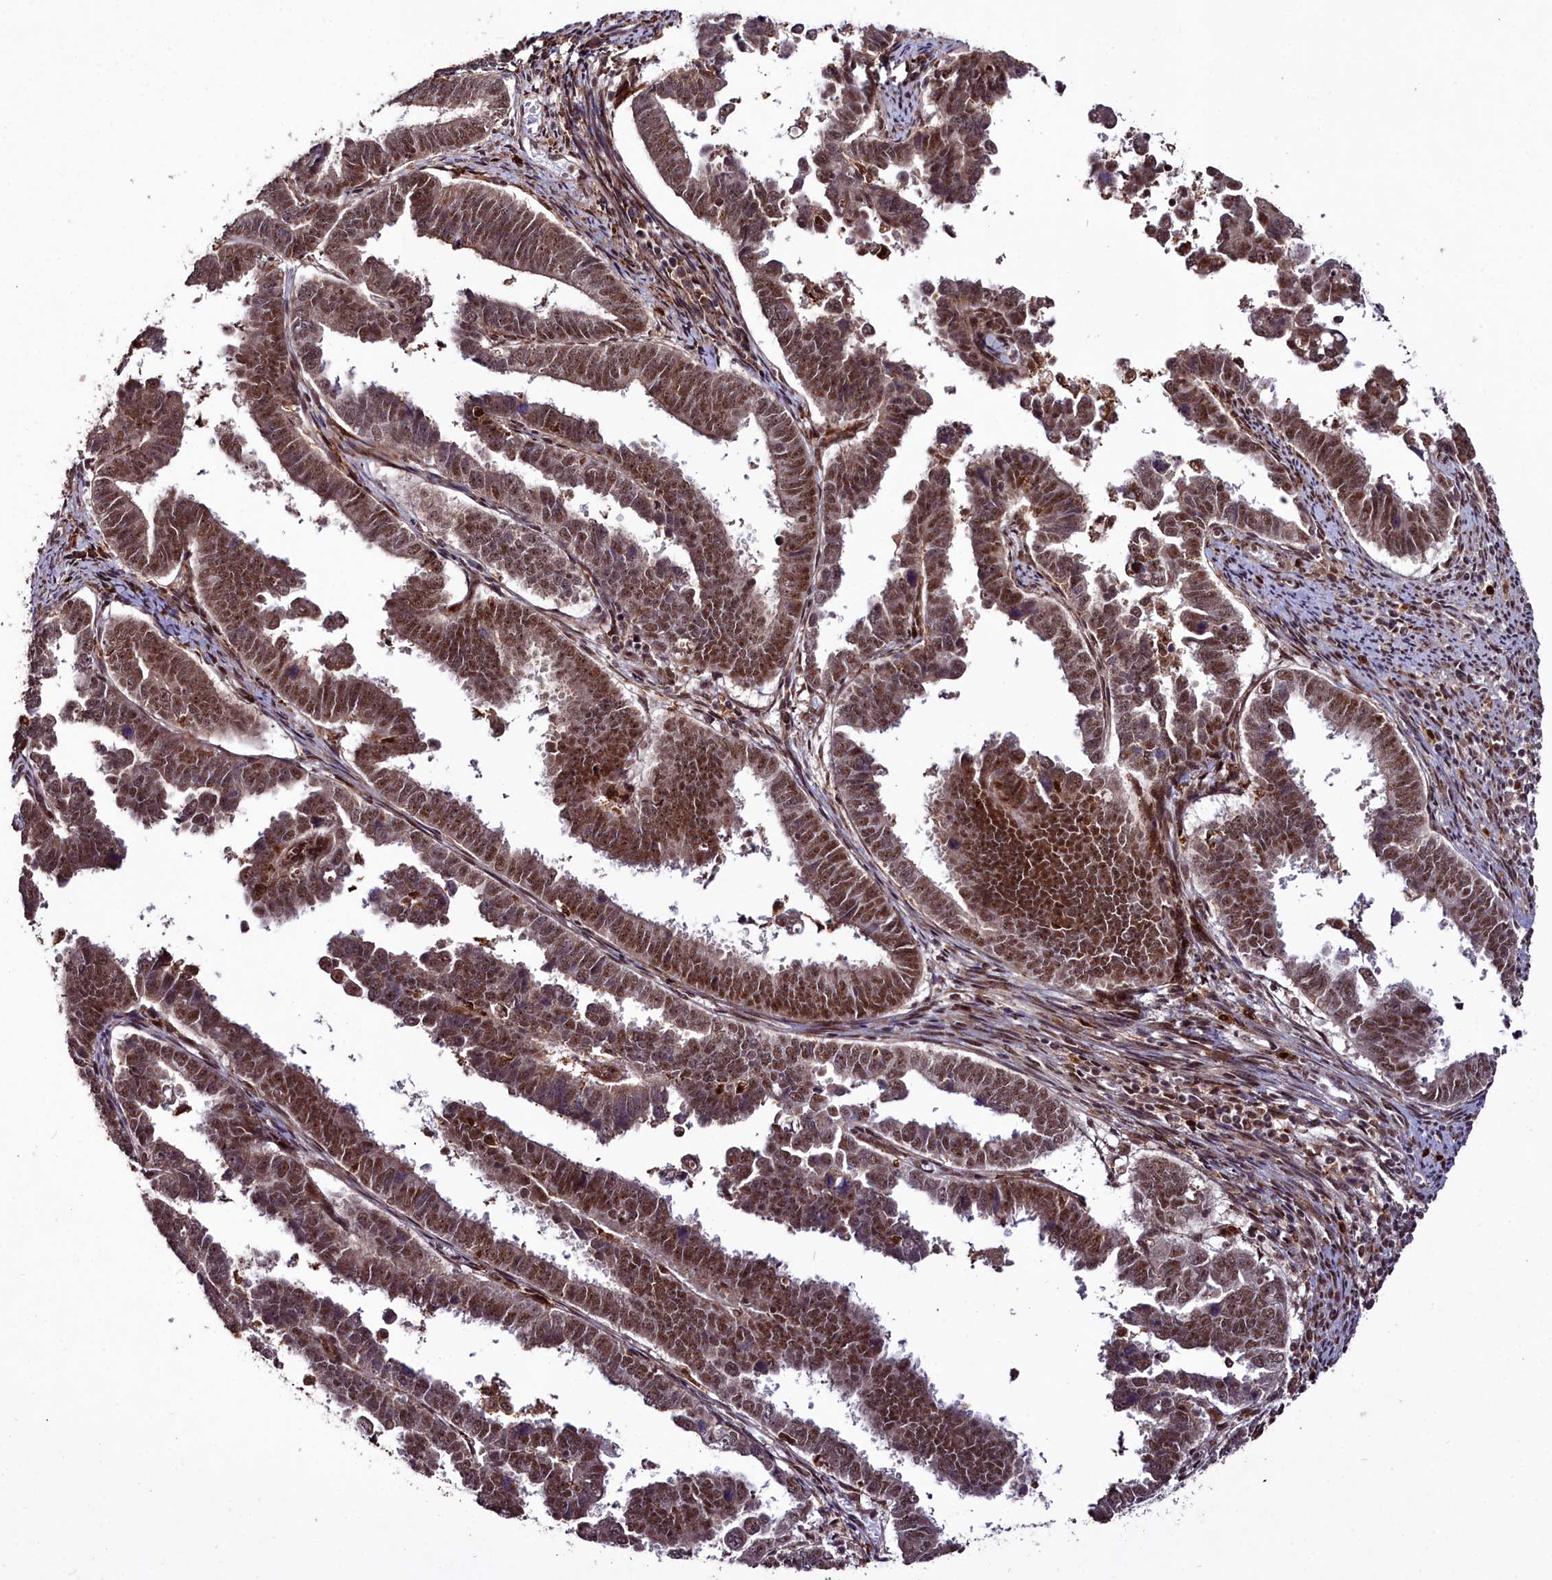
{"staining": {"intensity": "moderate", "quantity": ">75%", "location": "nuclear"}, "tissue": "endometrial cancer", "cell_type": "Tumor cells", "image_type": "cancer", "snomed": [{"axis": "morphology", "description": "Adenocarcinoma, NOS"}, {"axis": "topography", "description": "Endometrium"}], "caption": "This photomicrograph exhibits IHC staining of endometrial cancer (adenocarcinoma), with medium moderate nuclear expression in about >75% of tumor cells.", "gene": "CXXC1", "patient": {"sex": "female", "age": 75}}